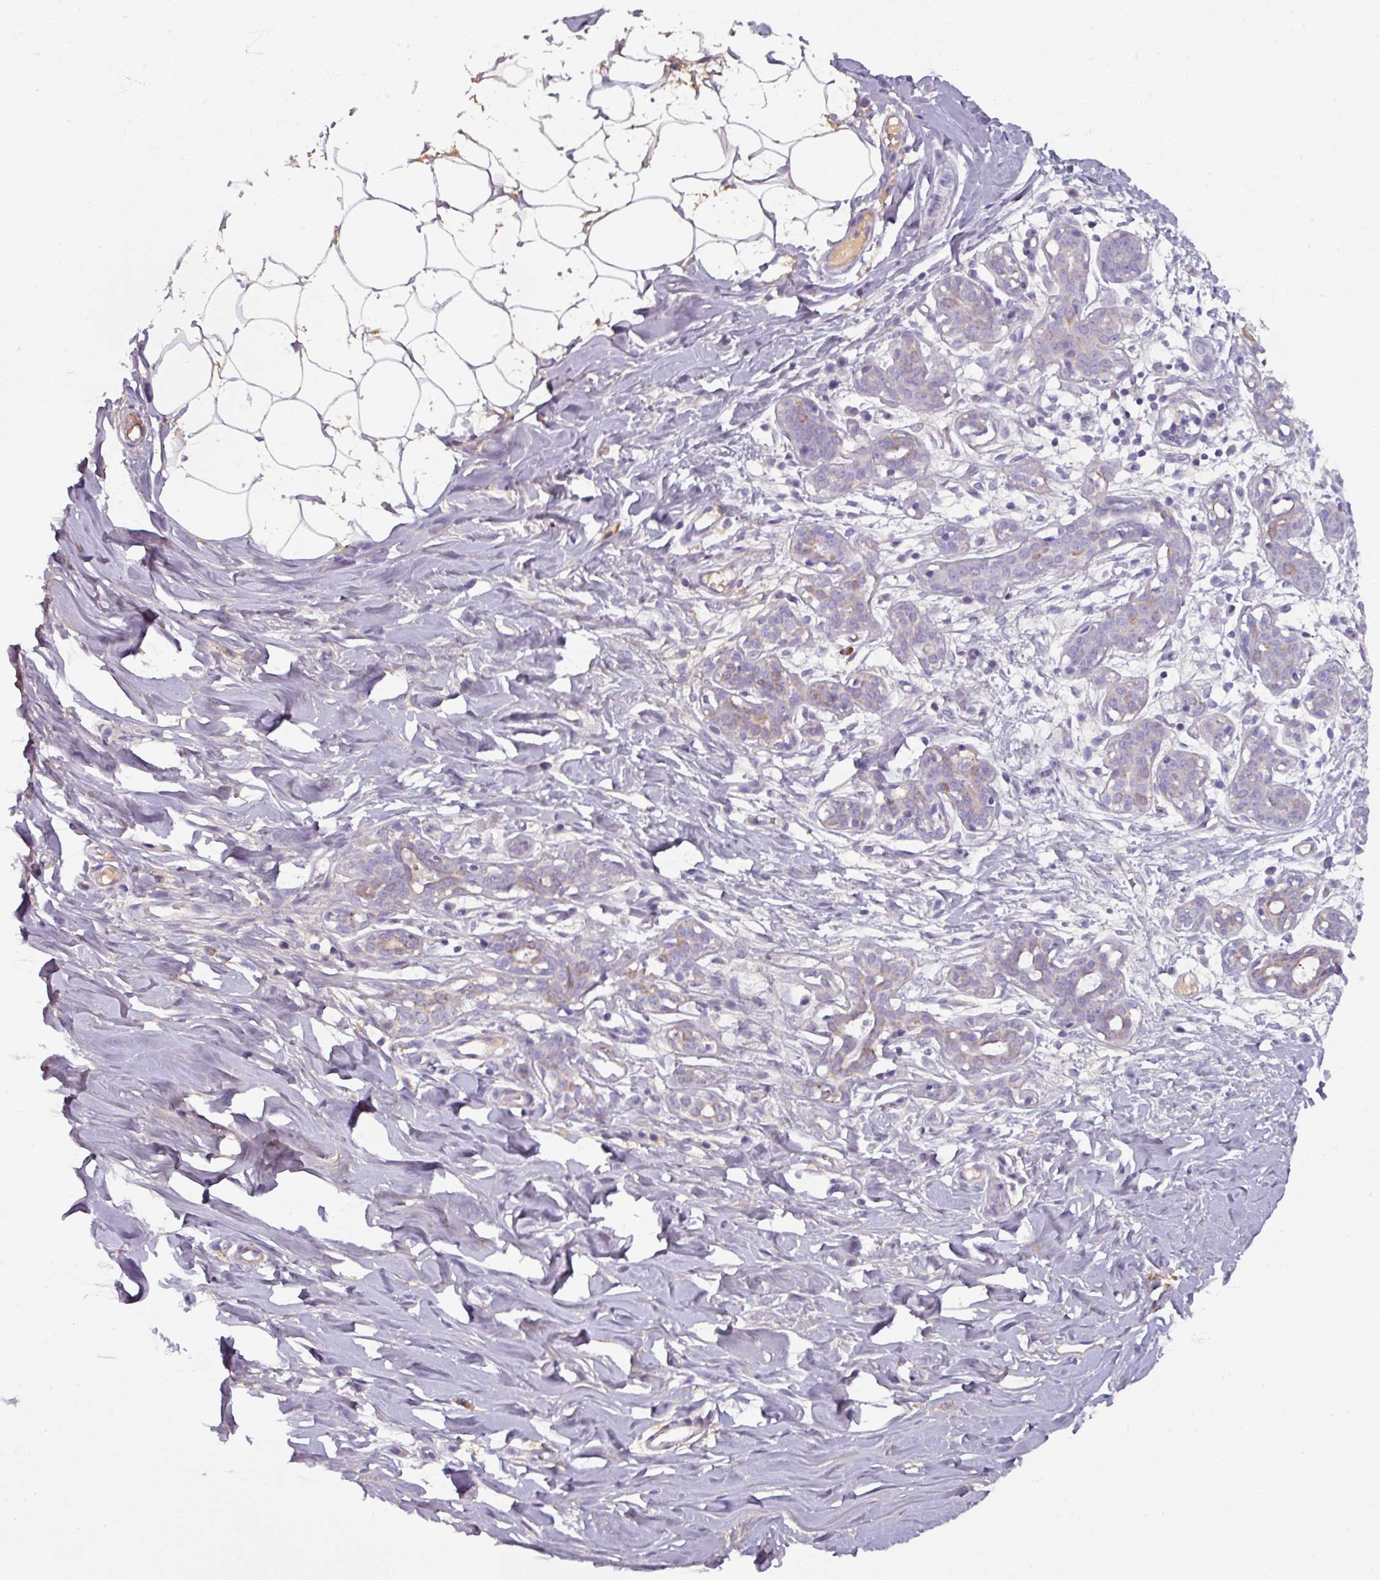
{"staining": {"intensity": "negative", "quantity": "none", "location": "none"}, "tissue": "breast", "cell_type": "Adipocytes", "image_type": "normal", "snomed": [{"axis": "morphology", "description": "Normal tissue, NOS"}, {"axis": "topography", "description": "Breast"}], "caption": "Immunohistochemistry of normal human breast displays no positivity in adipocytes. (DAB (3,3'-diaminobenzidine) immunohistochemistry (IHC), high magnification).", "gene": "SPESP1", "patient": {"sex": "female", "age": 27}}